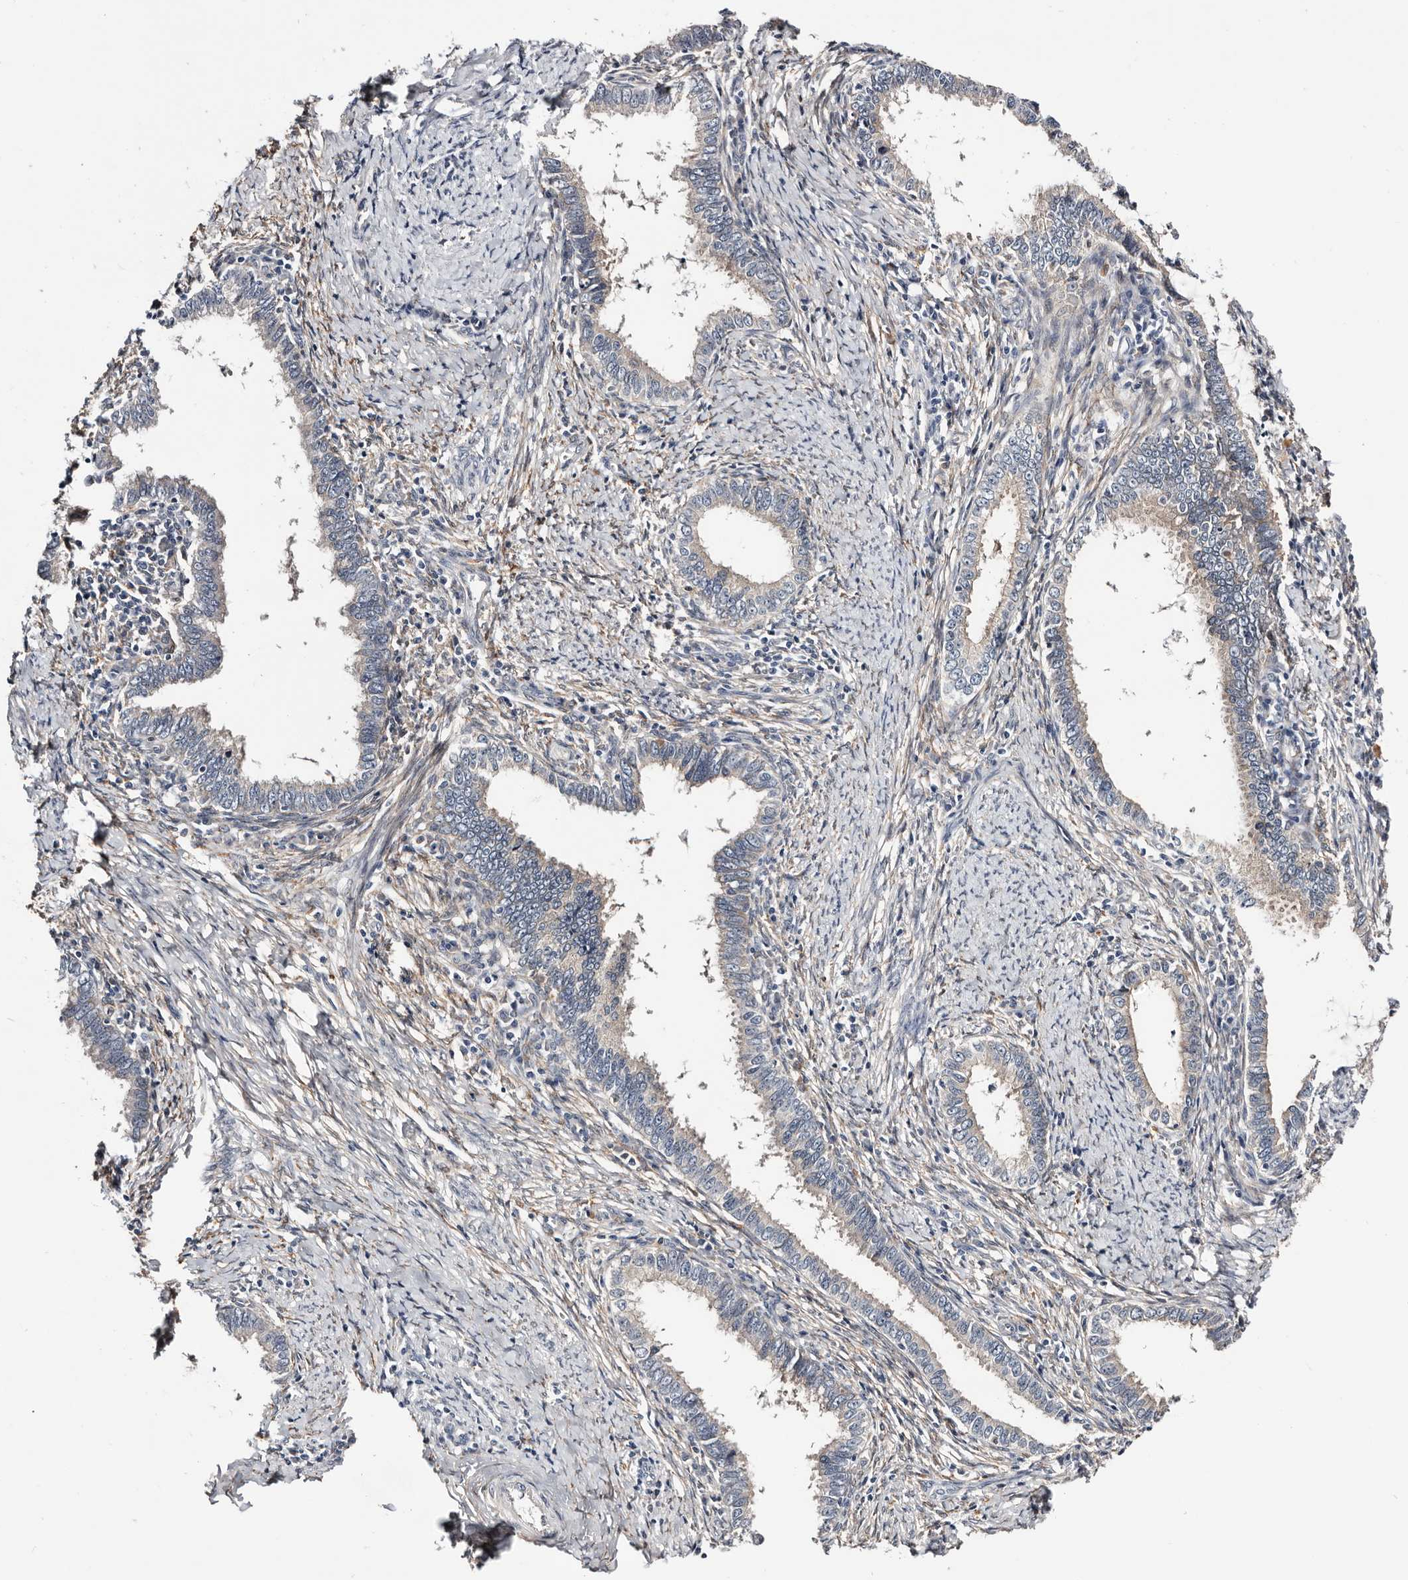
{"staining": {"intensity": "negative", "quantity": "none", "location": "none"}, "tissue": "cervical cancer", "cell_type": "Tumor cells", "image_type": "cancer", "snomed": [{"axis": "morphology", "description": "Adenocarcinoma, NOS"}, {"axis": "topography", "description": "Cervix"}], "caption": "This is an immunohistochemistry histopathology image of human cervical adenocarcinoma. There is no positivity in tumor cells.", "gene": "USH1C", "patient": {"sex": "female", "age": 36}}